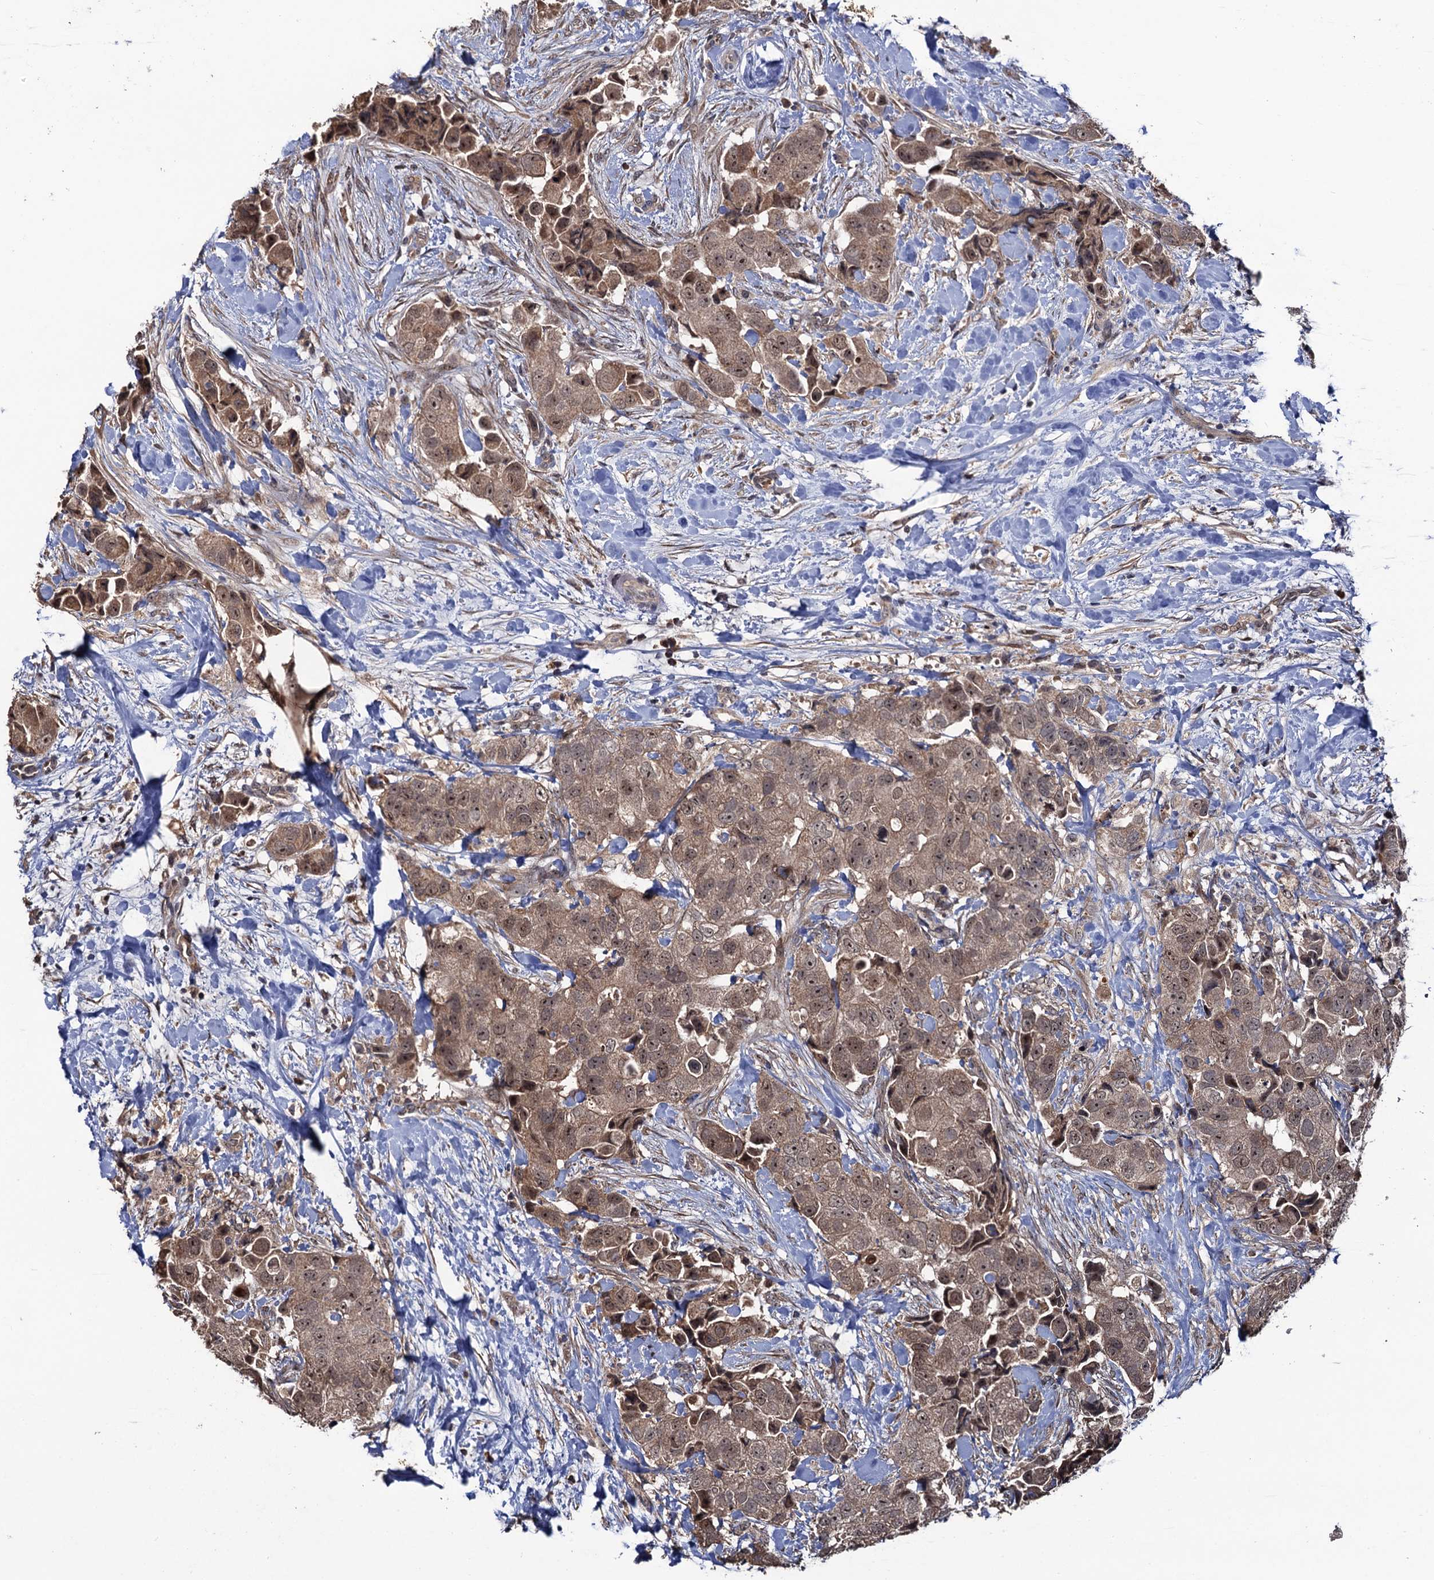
{"staining": {"intensity": "weak", "quantity": ">75%", "location": "cytoplasmic/membranous,nuclear"}, "tissue": "breast cancer", "cell_type": "Tumor cells", "image_type": "cancer", "snomed": [{"axis": "morphology", "description": "Normal tissue, NOS"}, {"axis": "morphology", "description": "Duct carcinoma"}, {"axis": "topography", "description": "Breast"}], "caption": "Protein expression analysis of breast infiltrating ductal carcinoma demonstrates weak cytoplasmic/membranous and nuclear staining in about >75% of tumor cells.", "gene": "LRRC63", "patient": {"sex": "female", "age": 62}}